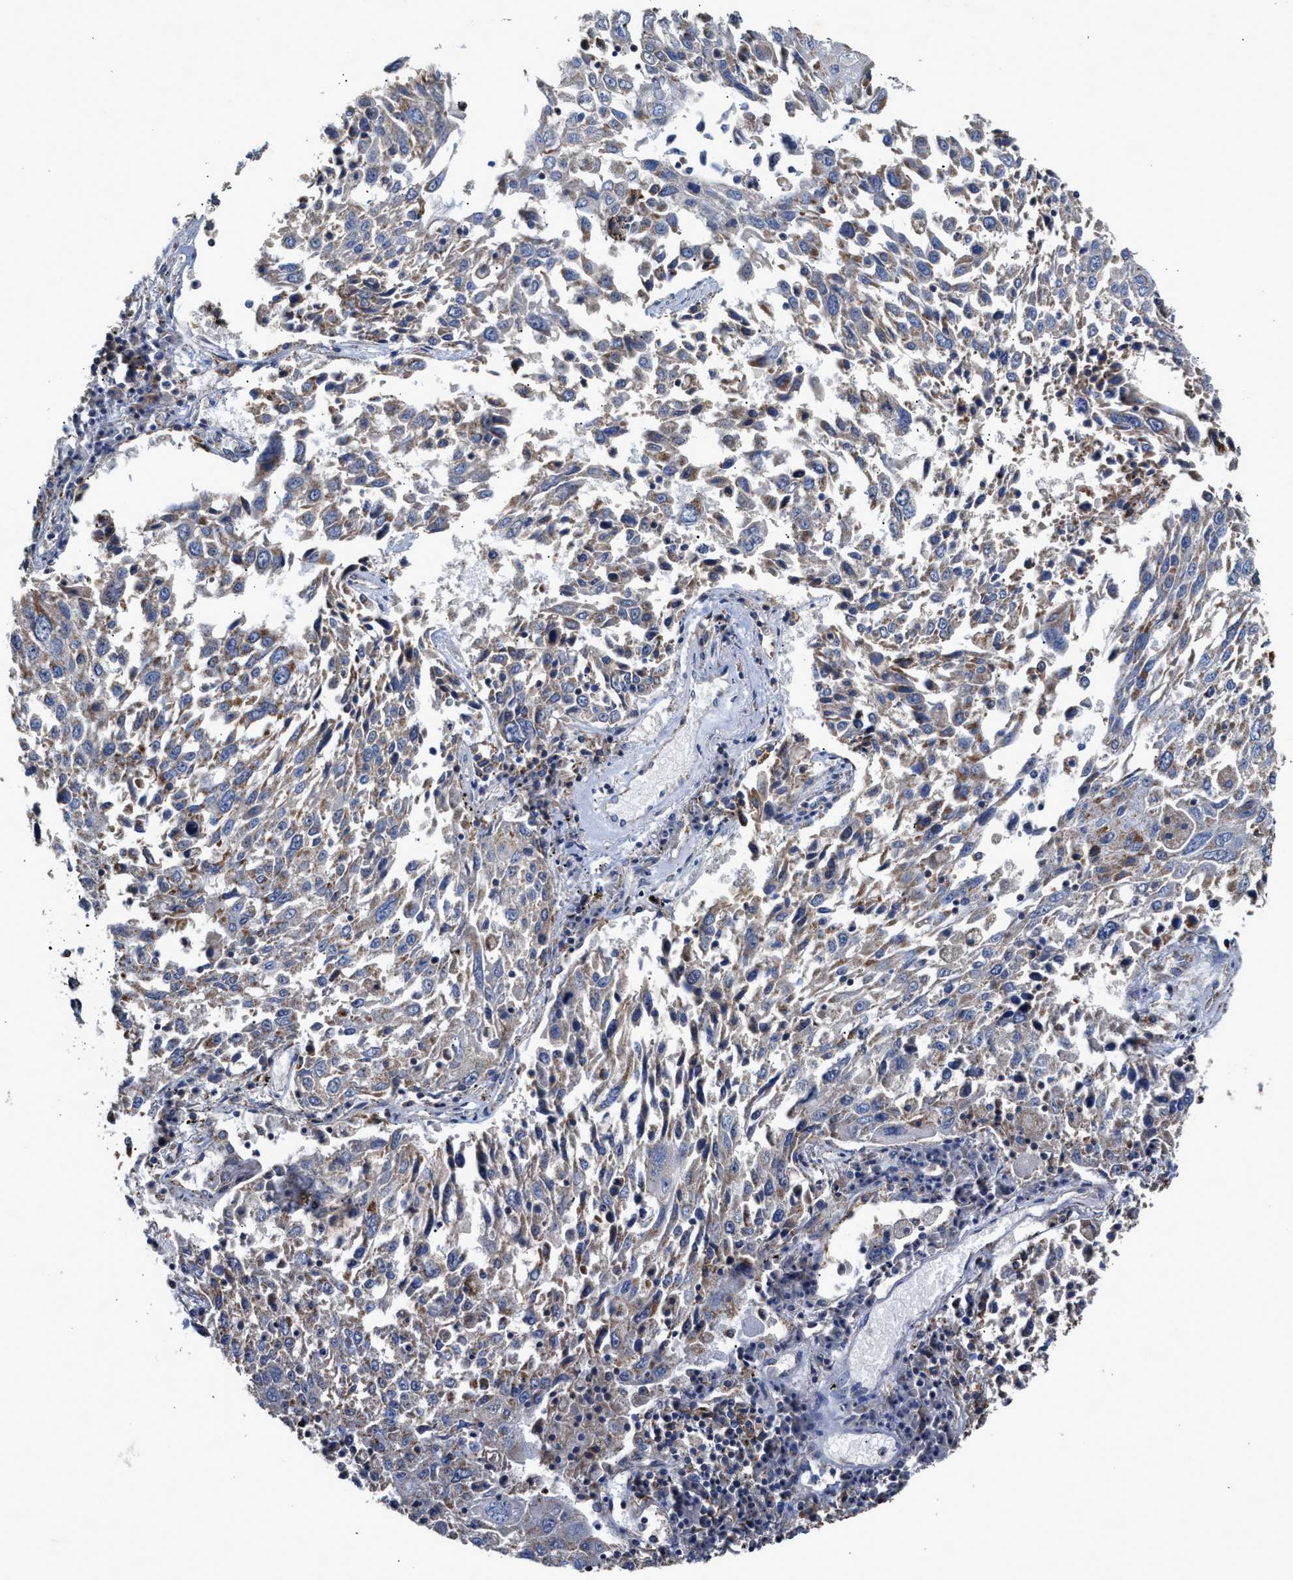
{"staining": {"intensity": "weak", "quantity": "<25%", "location": "cytoplasmic/membranous"}, "tissue": "lung cancer", "cell_type": "Tumor cells", "image_type": "cancer", "snomed": [{"axis": "morphology", "description": "Squamous cell carcinoma, NOS"}, {"axis": "topography", "description": "Lung"}], "caption": "Immunohistochemistry image of human lung cancer (squamous cell carcinoma) stained for a protein (brown), which shows no positivity in tumor cells.", "gene": "MECR", "patient": {"sex": "male", "age": 65}}